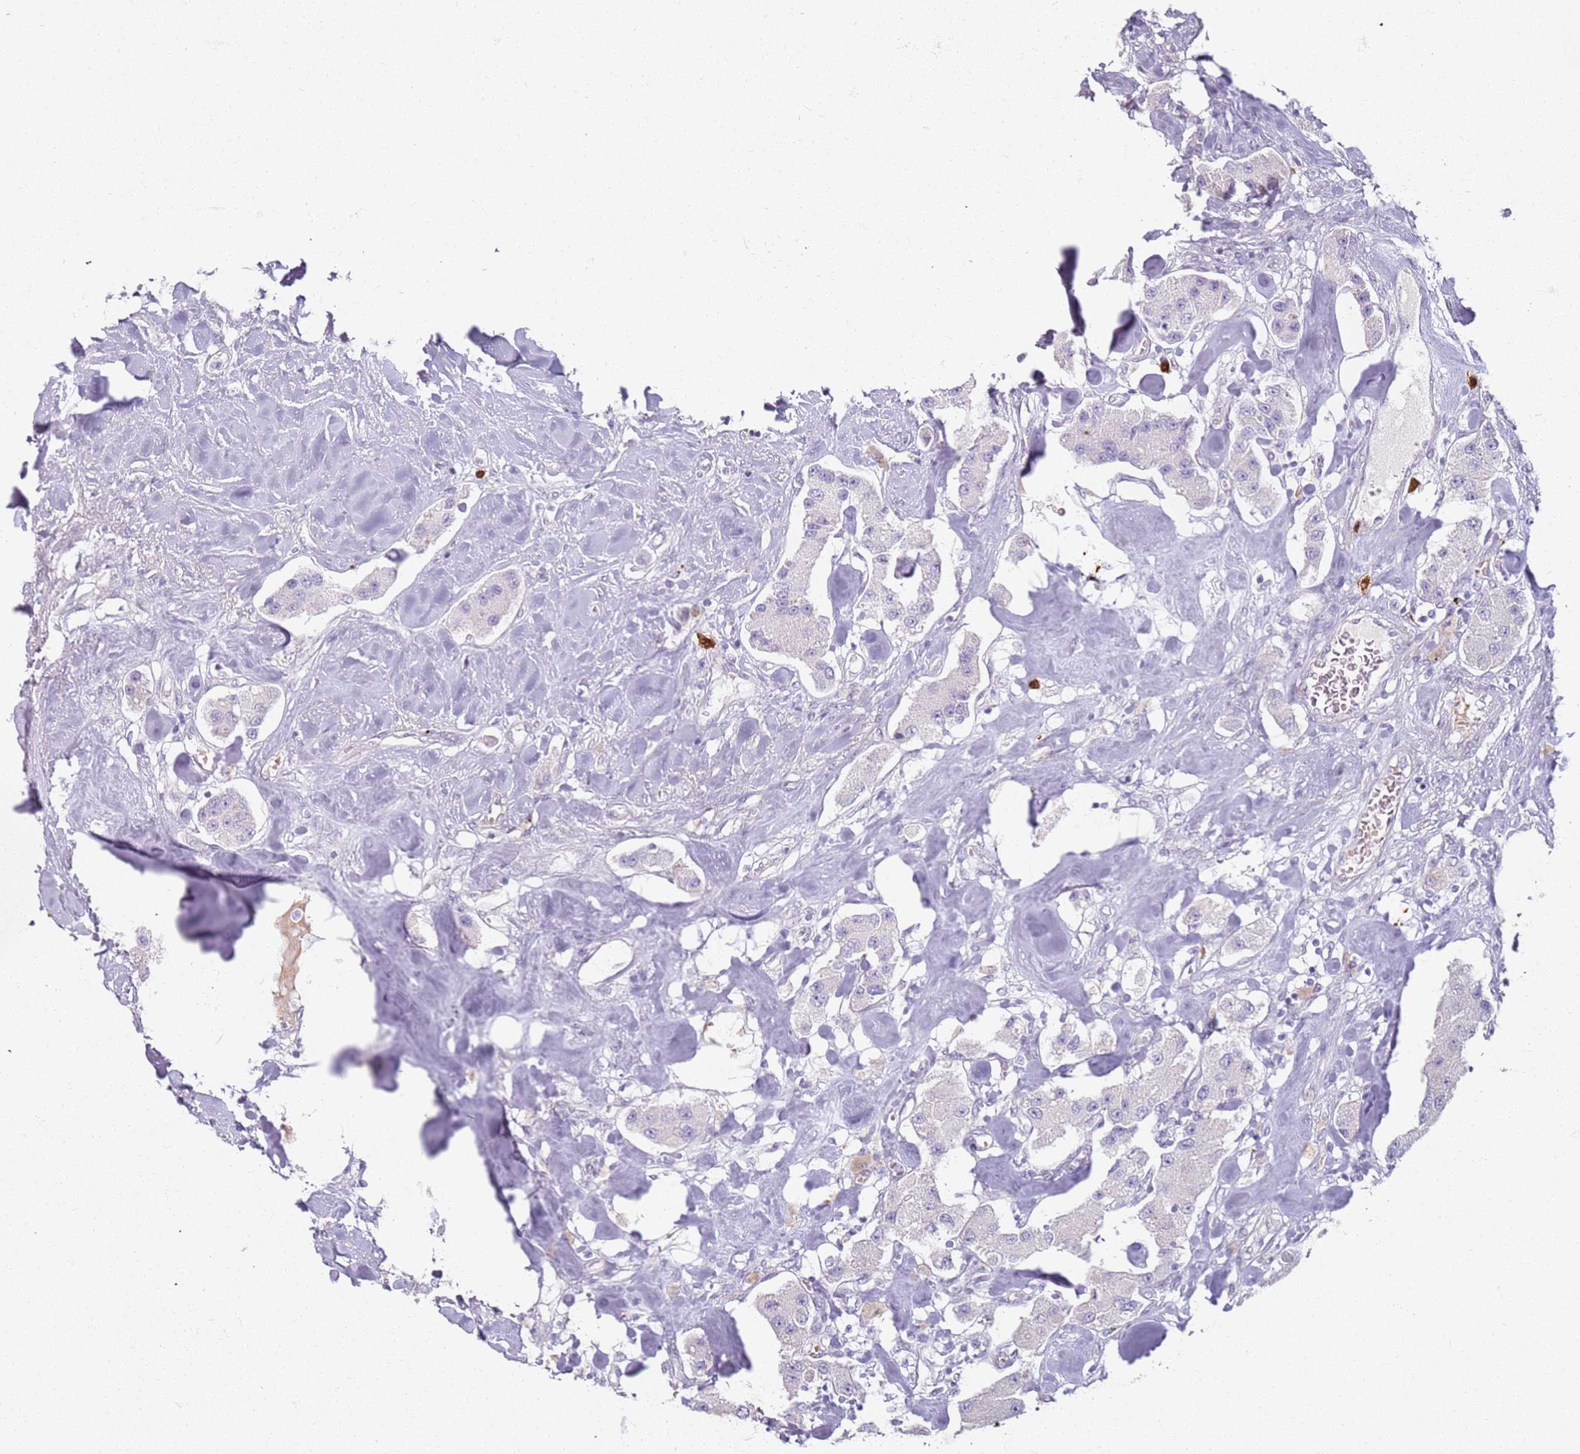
{"staining": {"intensity": "negative", "quantity": "none", "location": "none"}, "tissue": "carcinoid", "cell_type": "Tumor cells", "image_type": "cancer", "snomed": [{"axis": "morphology", "description": "Carcinoid, malignant, NOS"}, {"axis": "topography", "description": "Pancreas"}], "caption": "Tumor cells are negative for brown protein staining in malignant carcinoid.", "gene": "CD40LG", "patient": {"sex": "male", "age": 41}}